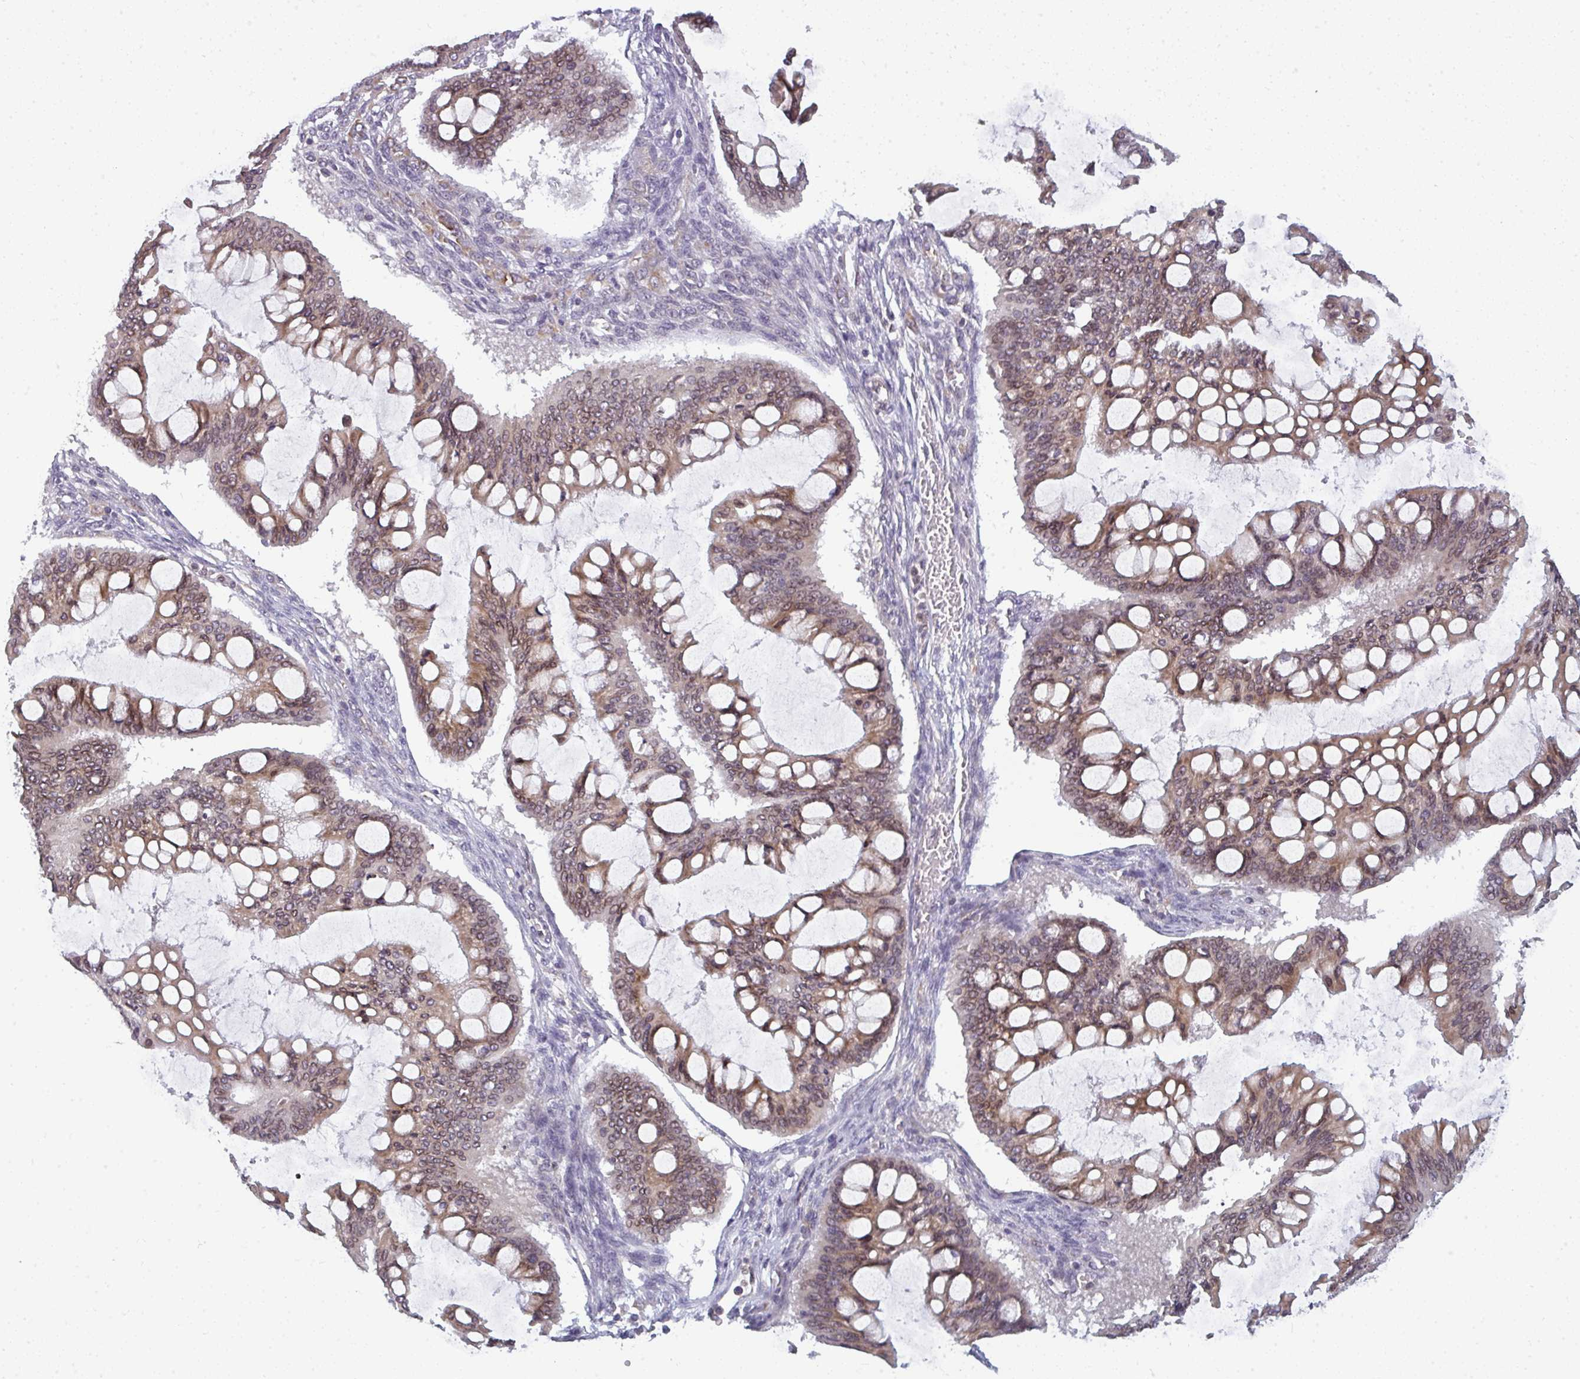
{"staining": {"intensity": "negative", "quantity": "none", "location": "none"}, "tissue": "ovarian cancer", "cell_type": "Tumor cells", "image_type": "cancer", "snomed": [{"axis": "morphology", "description": "Cystadenocarcinoma, mucinous, NOS"}, {"axis": "topography", "description": "Ovary"}], "caption": "High power microscopy photomicrograph of an IHC image of ovarian mucinous cystadenocarcinoma, revealing no significant staining in tumor cells.", "gene": "LYSMD4", "patient": {"sex": "female", "age": 73}}